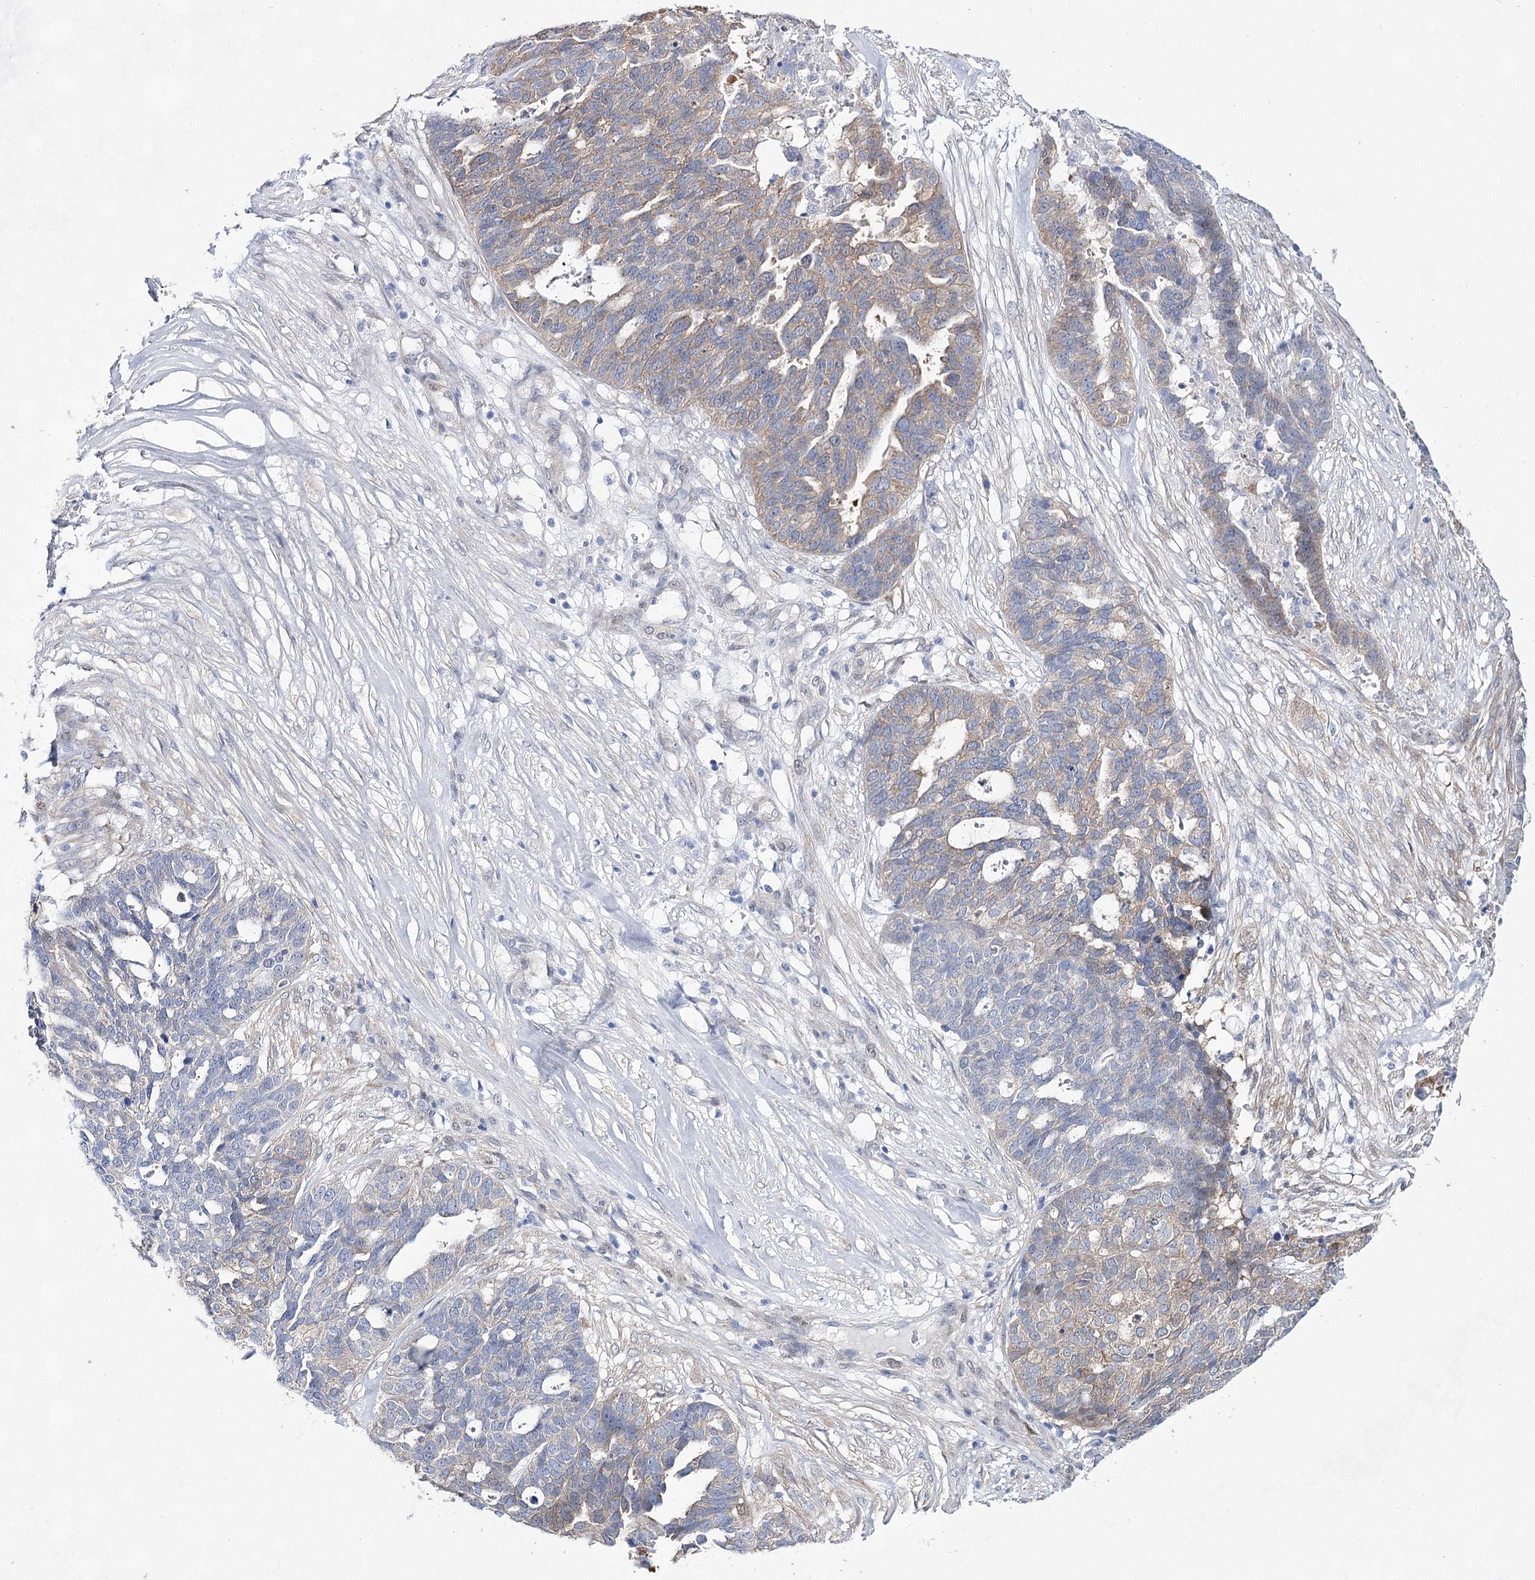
{"staining": {"intensity": "moderate", "quantity": "25%-75%", "location": "cytoplasmic/membranous"}, "tissue": "ovarian cancer", "cell_type": "Tumor cells", "image_type": "cancer", "snomed": [{"axis": "morphology", "description": "Cystadenocarcinoma, serous, NOS"}, {"axis": "topography", "description": "Ovary"}], "caption": "Brown immunohistochemical staining in human serous cystadenocarcinoma (ovarian) reveals moderate cytoplasmic/membranous expression in about 25%-75% of tumor cells.", "gene": "UGDH", "patient": {"sex": "female", "age": 59}}